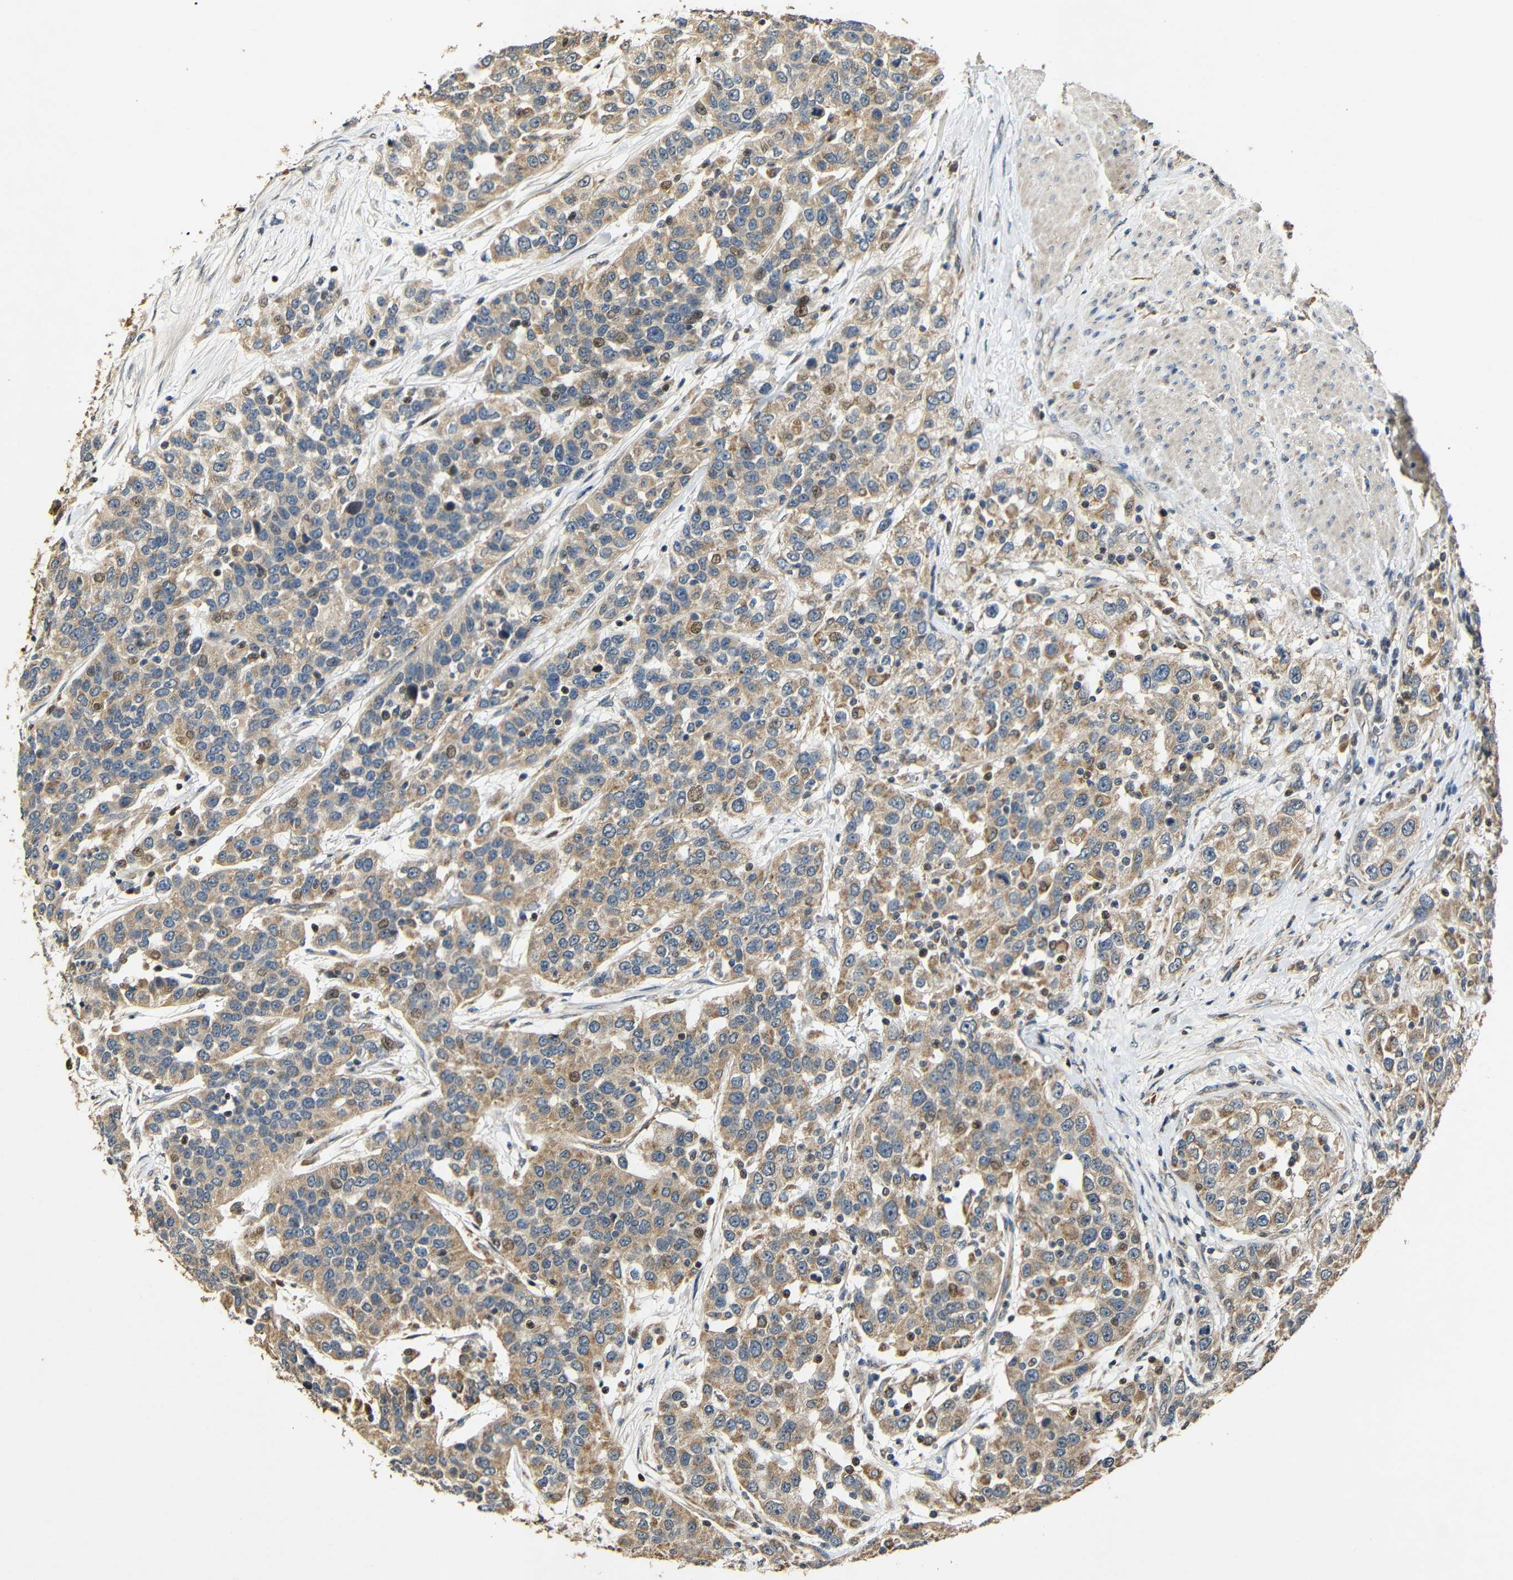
{"staining": {"intensity": "moderate", "quantity": ">75%", "location": "cytoplasmic/membranous,nuclear"}, "tissue": "urothelial cancer", "cell_type": "Tumor cells", "image_type": "cancer", "snomed": [{"axis": "morphology", "description": "Urothelial carcinoma, High grade"}, {"axis": "topography", "description": "Urinary bladder"}], "caption": "A brown stain highlights moderate cytoplasmic/membranous and nuclear staining of a protein in urothelial cancer tumor cells. The protein of interest is shown in brown color, while the nuclei are stained blue.", "gene": "KAZALD1", "patient": {"sex": "female", "age": 80}}